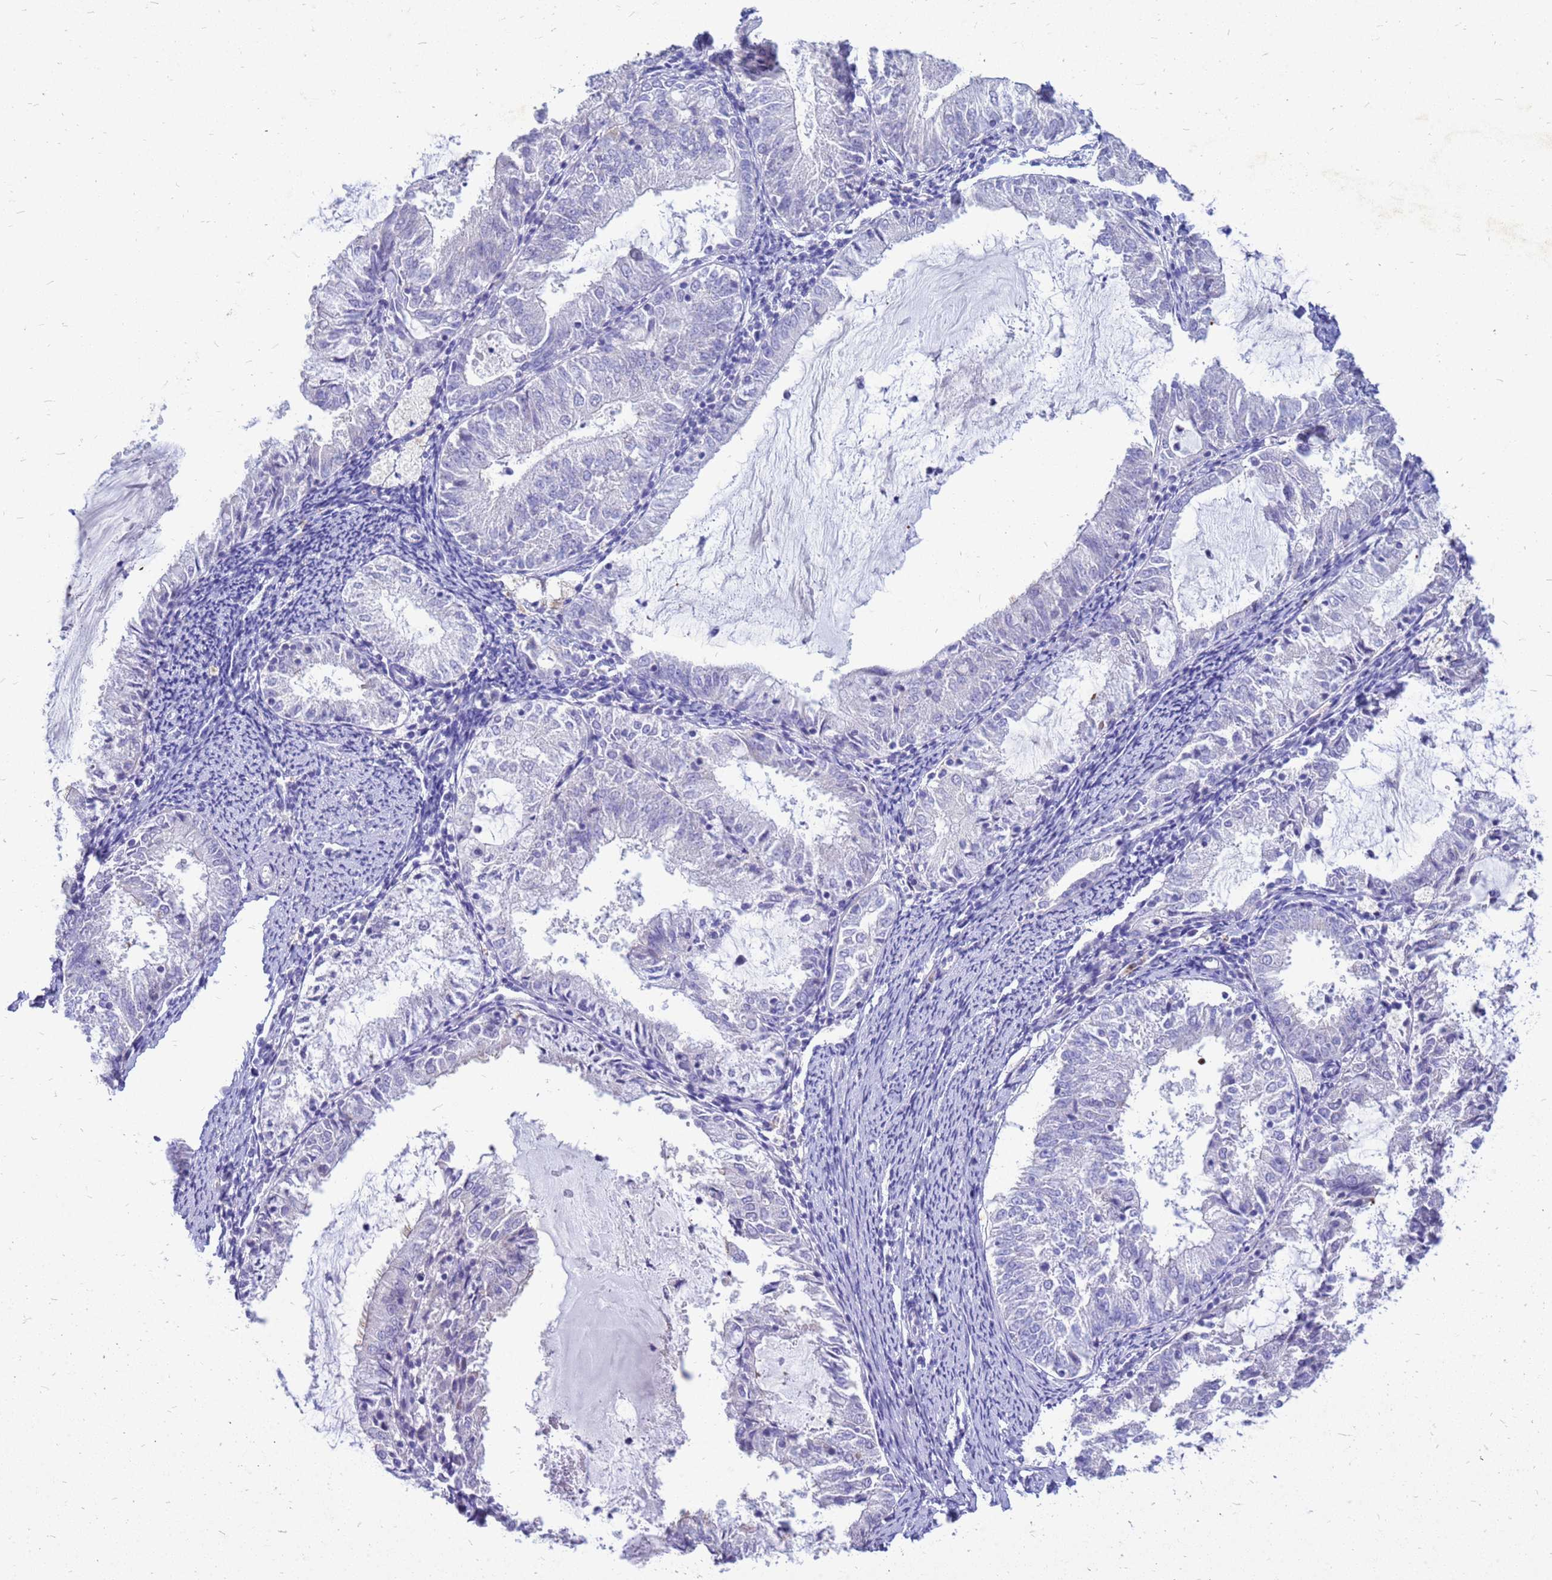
{"staining": {"intensity": "negative", "quantity": "none", "location": "none"}, "tissue": "endometrial cancer", "cell_type": "Tumor cells", "image_type": "cancer", "snomed": [{"axis": "morphology", "description": "Adenocarcinoma, NOS"}, {"axis": "topography", "description": "Endometrium"}], "caption": "Micrograph shows no protein staining in tumor cells of adenocarcinoma (endometrial) tissue. (DAB immunohistochemistry (IHC) with hematoxylin counter stain).", "gene": "AKR1C1", "patient": {"sex": "female", "age": 57}}